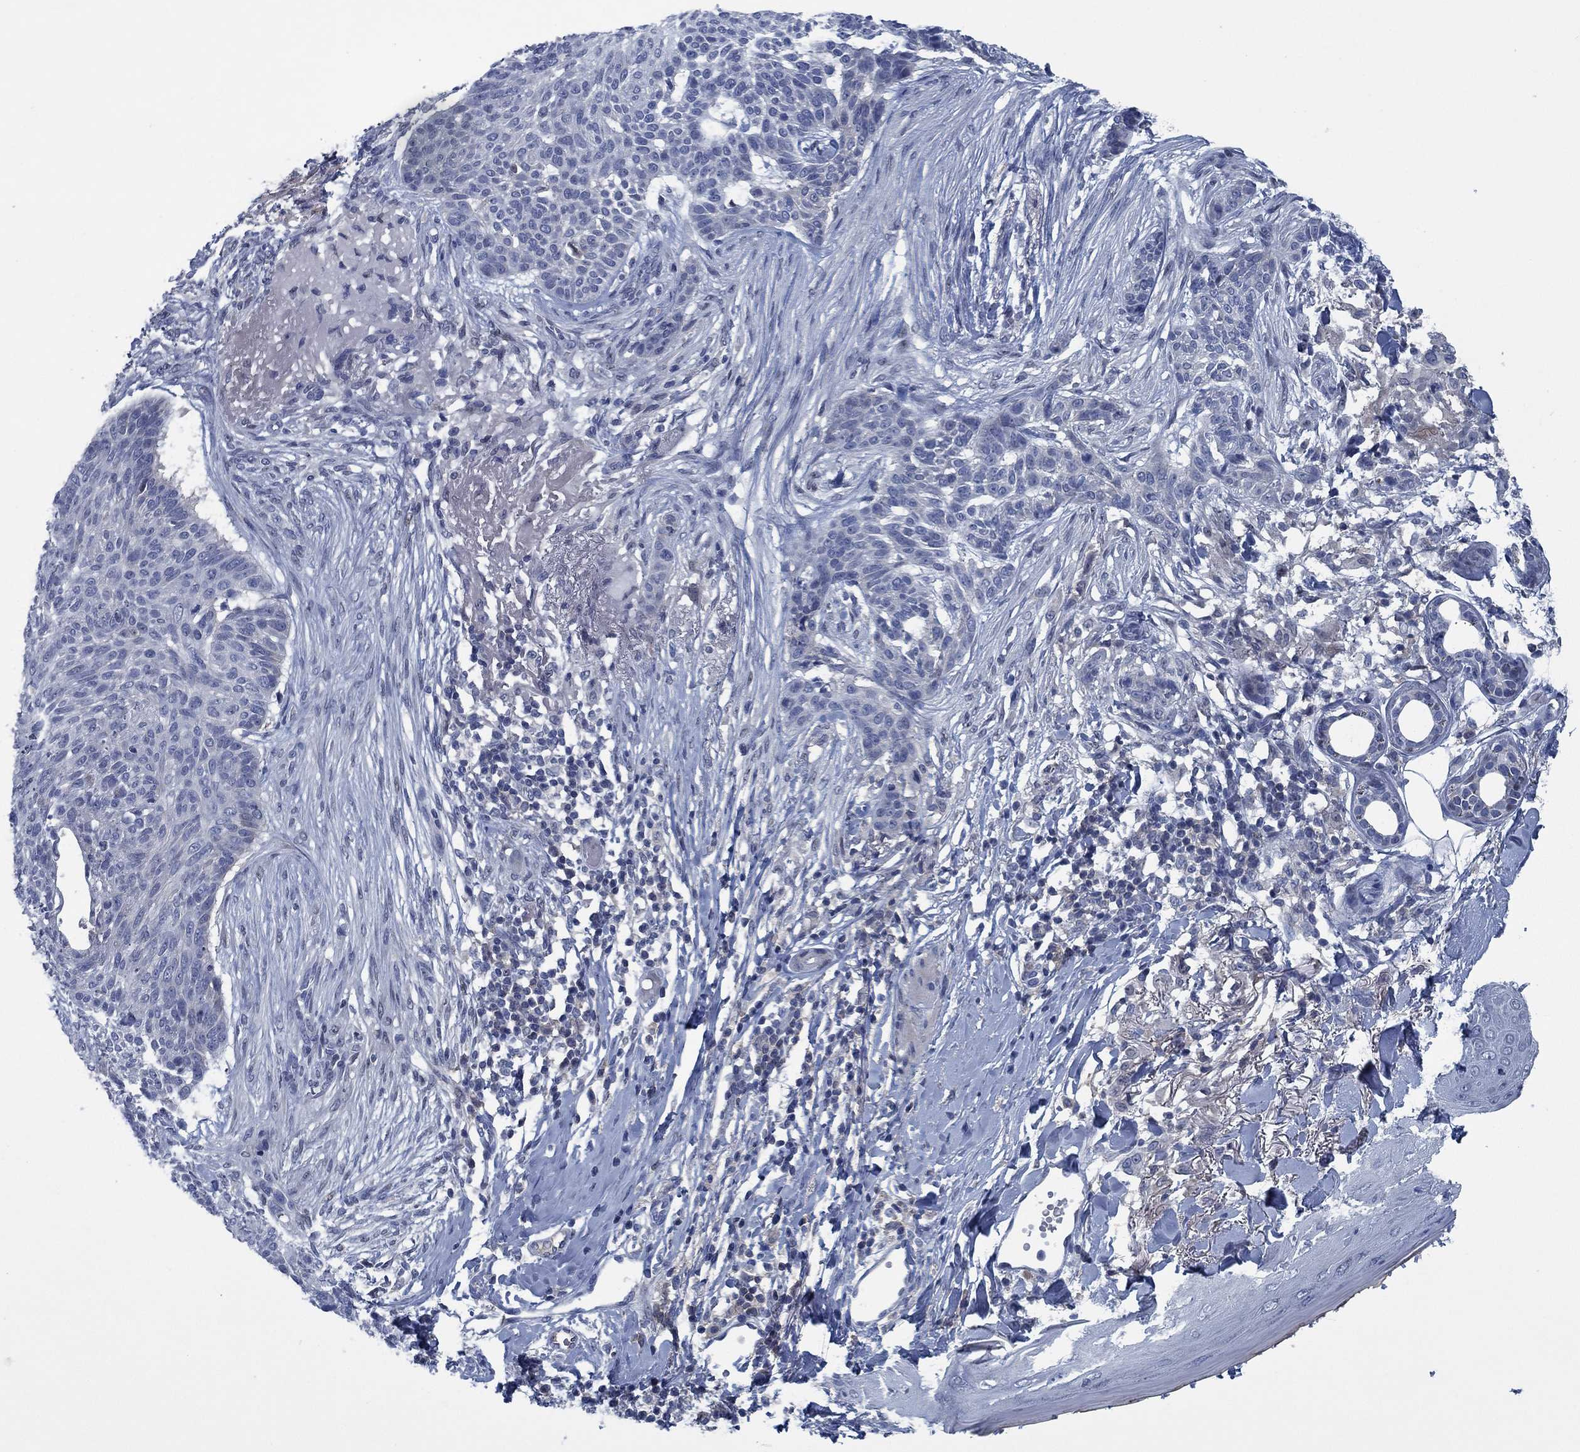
{"staining": {"intensity": "negative", "quantity": "none", "location": "none"}, "tissue": "skin cancer", "cell_type": "Tumor cells", "image_type": "cancer", "snomed": [{"axis": "morphology", "description": "Normal tissue, NOS"}, {"axis": "morphology", "description": "Basal cell carcinoma"}, {"axis": "topography", "description": "Skin"}], "caption": "The histopathology image exhibits no significant expression in tumor cells of basal cell carcinoma (skin).", "gene": "PNMA8A", "patient": {"sex": "male", "age": 84}}